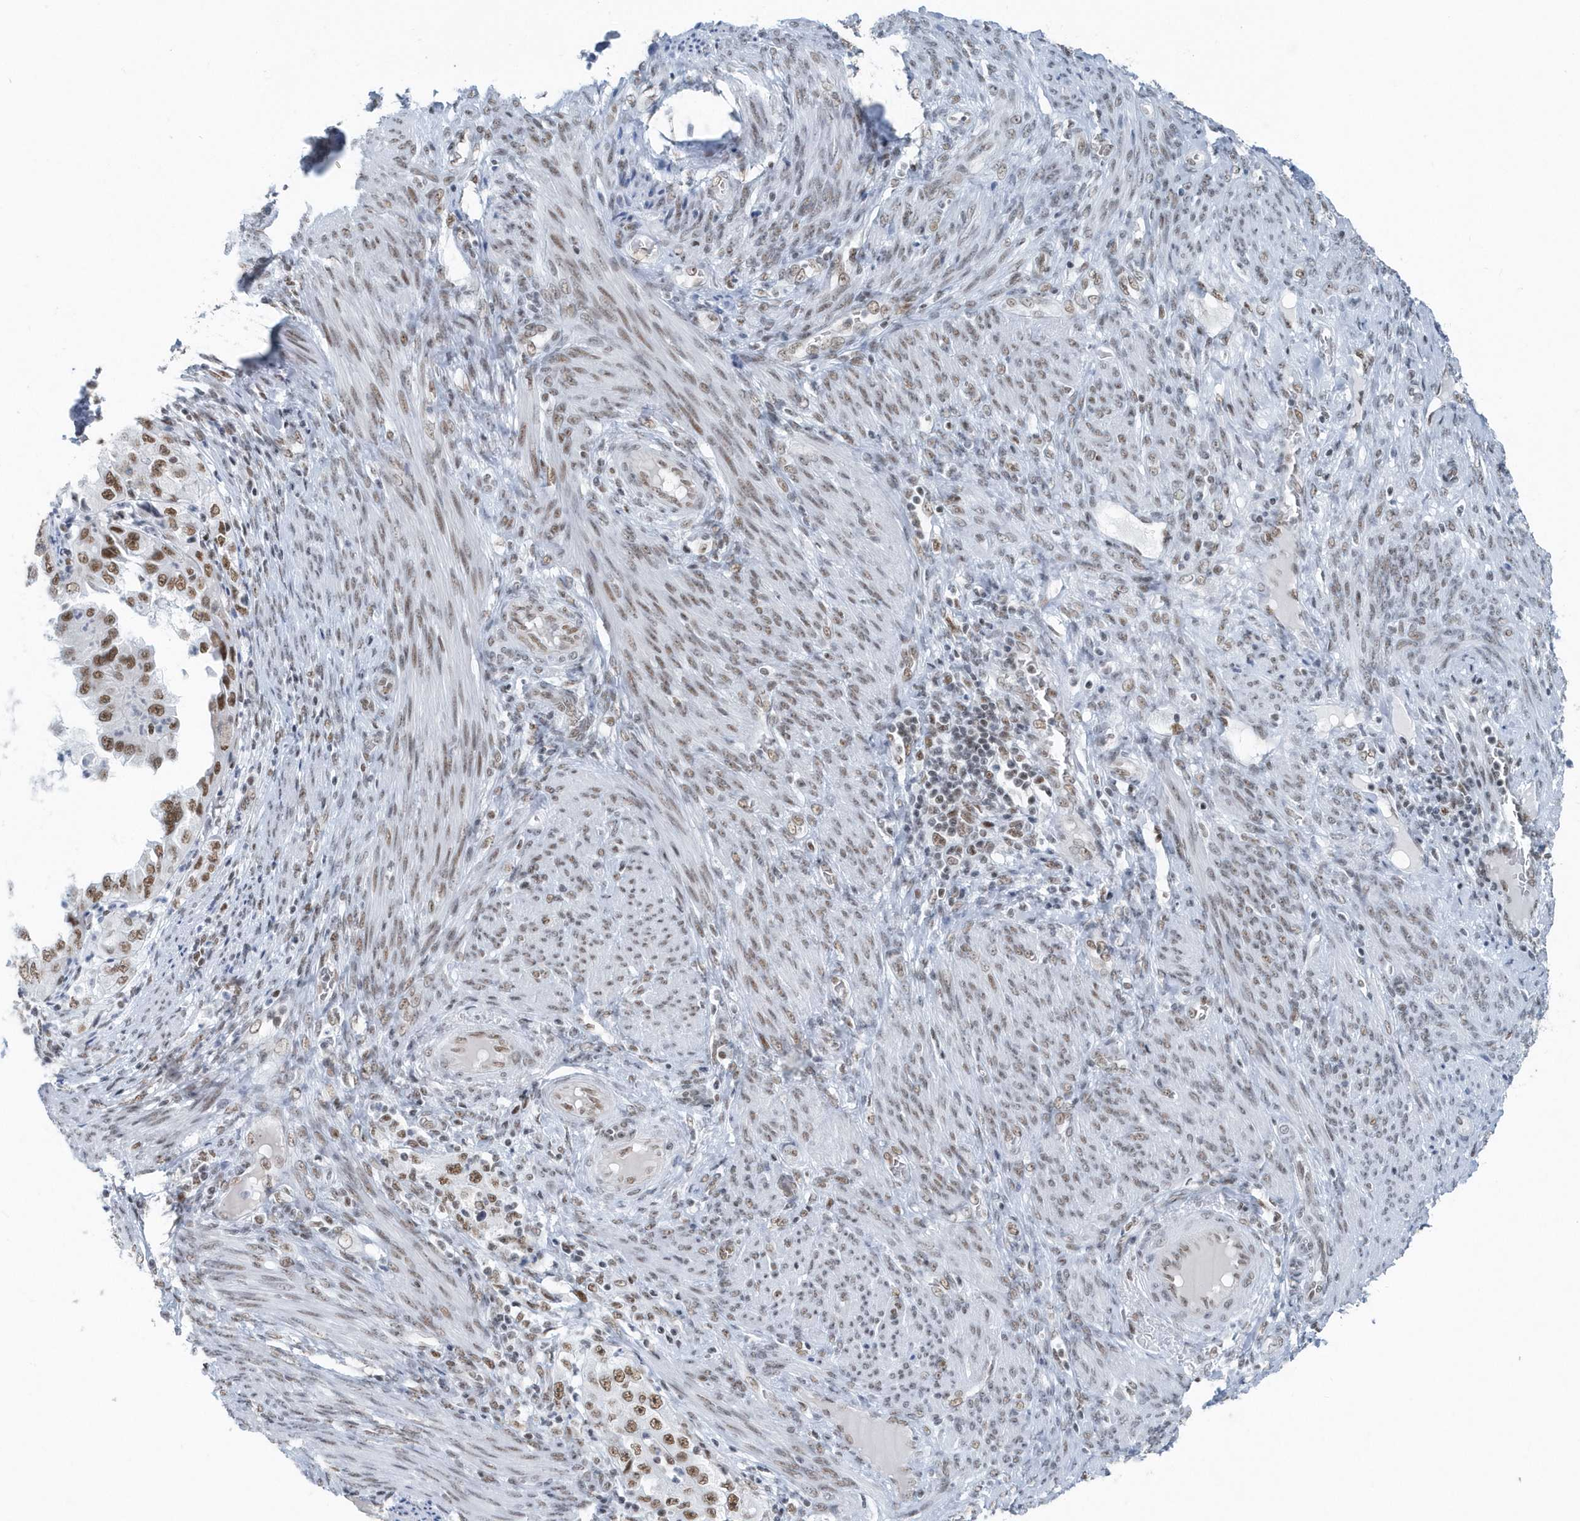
{"staining": {"intensity": "moderate", "quantity": ">75%", "location": "nuclear"}, "tissue": "endometrial cancer", "cell_type": "Tumor cells", "image_type": "cancer", "snomed": [{"axis": "morphology", "description": "Adenocarcinoma, NOS"}, {"axis": "topography", "description": "Endometrium"}], "caption": "Endometrial adenocarcinoma was stained to show a protein in brown. There is medium levels of moderate nuclear staining in approximately >75% of tumor cells.", "gene": "FIP1L1", "patient": {"sex": "female", "age": 85}}